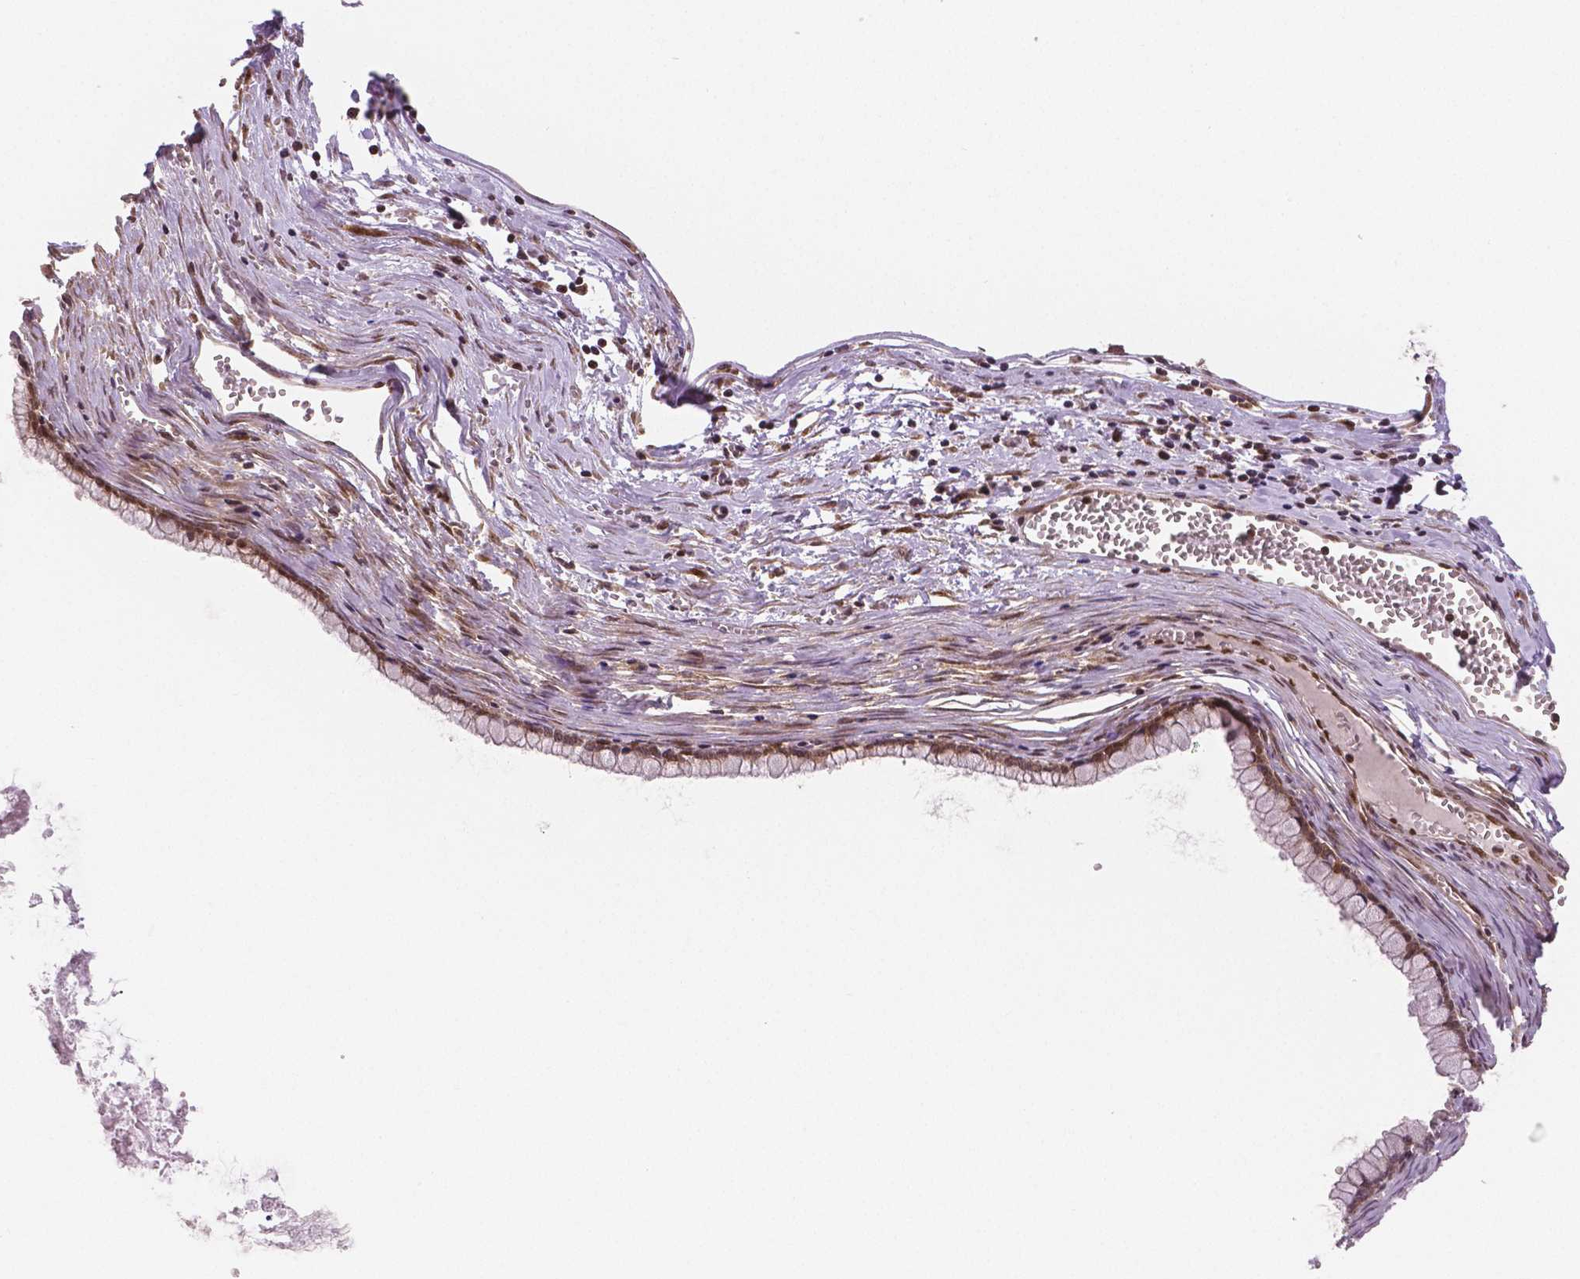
{"staining": {"intensity": "moderate", "quantity": "25%-75%", "location": "cytoplasmic/membranous,nuclear"}, "tissue": "ovarian cancer", "cell_type": "Tumor cells", "image_type": "cancer", "snomed": [{"axis": "morphology", "description": "Cystadenocarcinoma, mucinous, NOS"}, {"axis": "topography", "description": "Ovary"}], "caption": "Protein staining by immunohistochemistry (IHC) exhibits moderate cytoplasmic/membranous and nuclear positivity in approximately 25%-75% of tumor cells in ovarian mucinous cystadenocarcinoma.", "gene": "STAT3", "patient": {"sex": "female", "age": 67}}